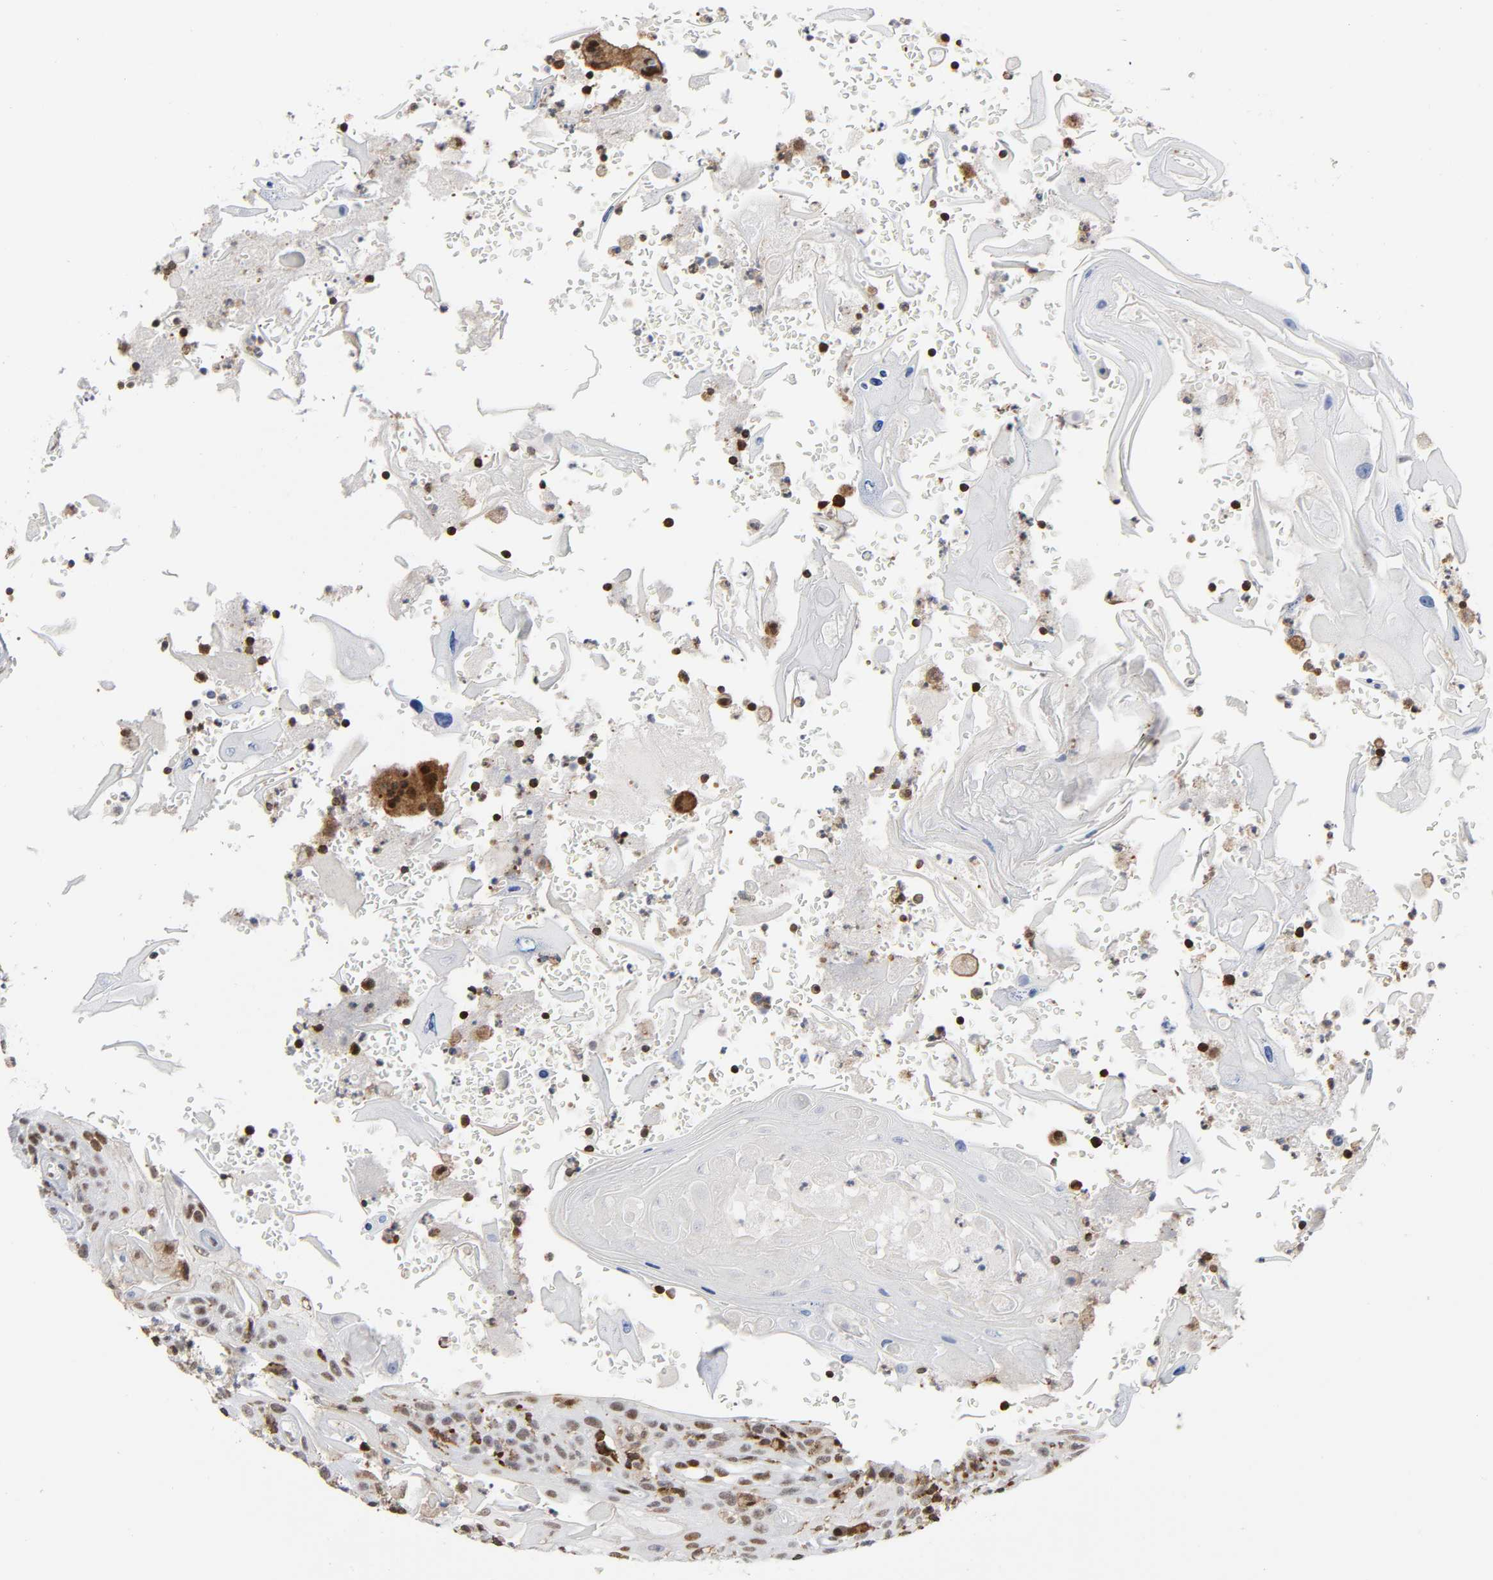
{"staining": {"intensity": "moderate", "quantity": "25%-75%", "location": "nuclear"}, "tissue": "head and neck cancer", "cell_type": "Tumor cells", "image_type": "cancer", "snomed": [{"axis": "morphology", "description": "Squamous cell carcinoma, NOS"}, {"axis": "topography", "description": "Oral tissue"}, {"axis": "topography", "description": "Head-Neck"}], "caption": "Head and neck squamous cell carcinoma stained with a brown dye exhibits moderate nuclear positive staining in approximately 25%-75% of tumor cells.", "gene": "WAS", "patient": {"sex": "female", "age": 76}}